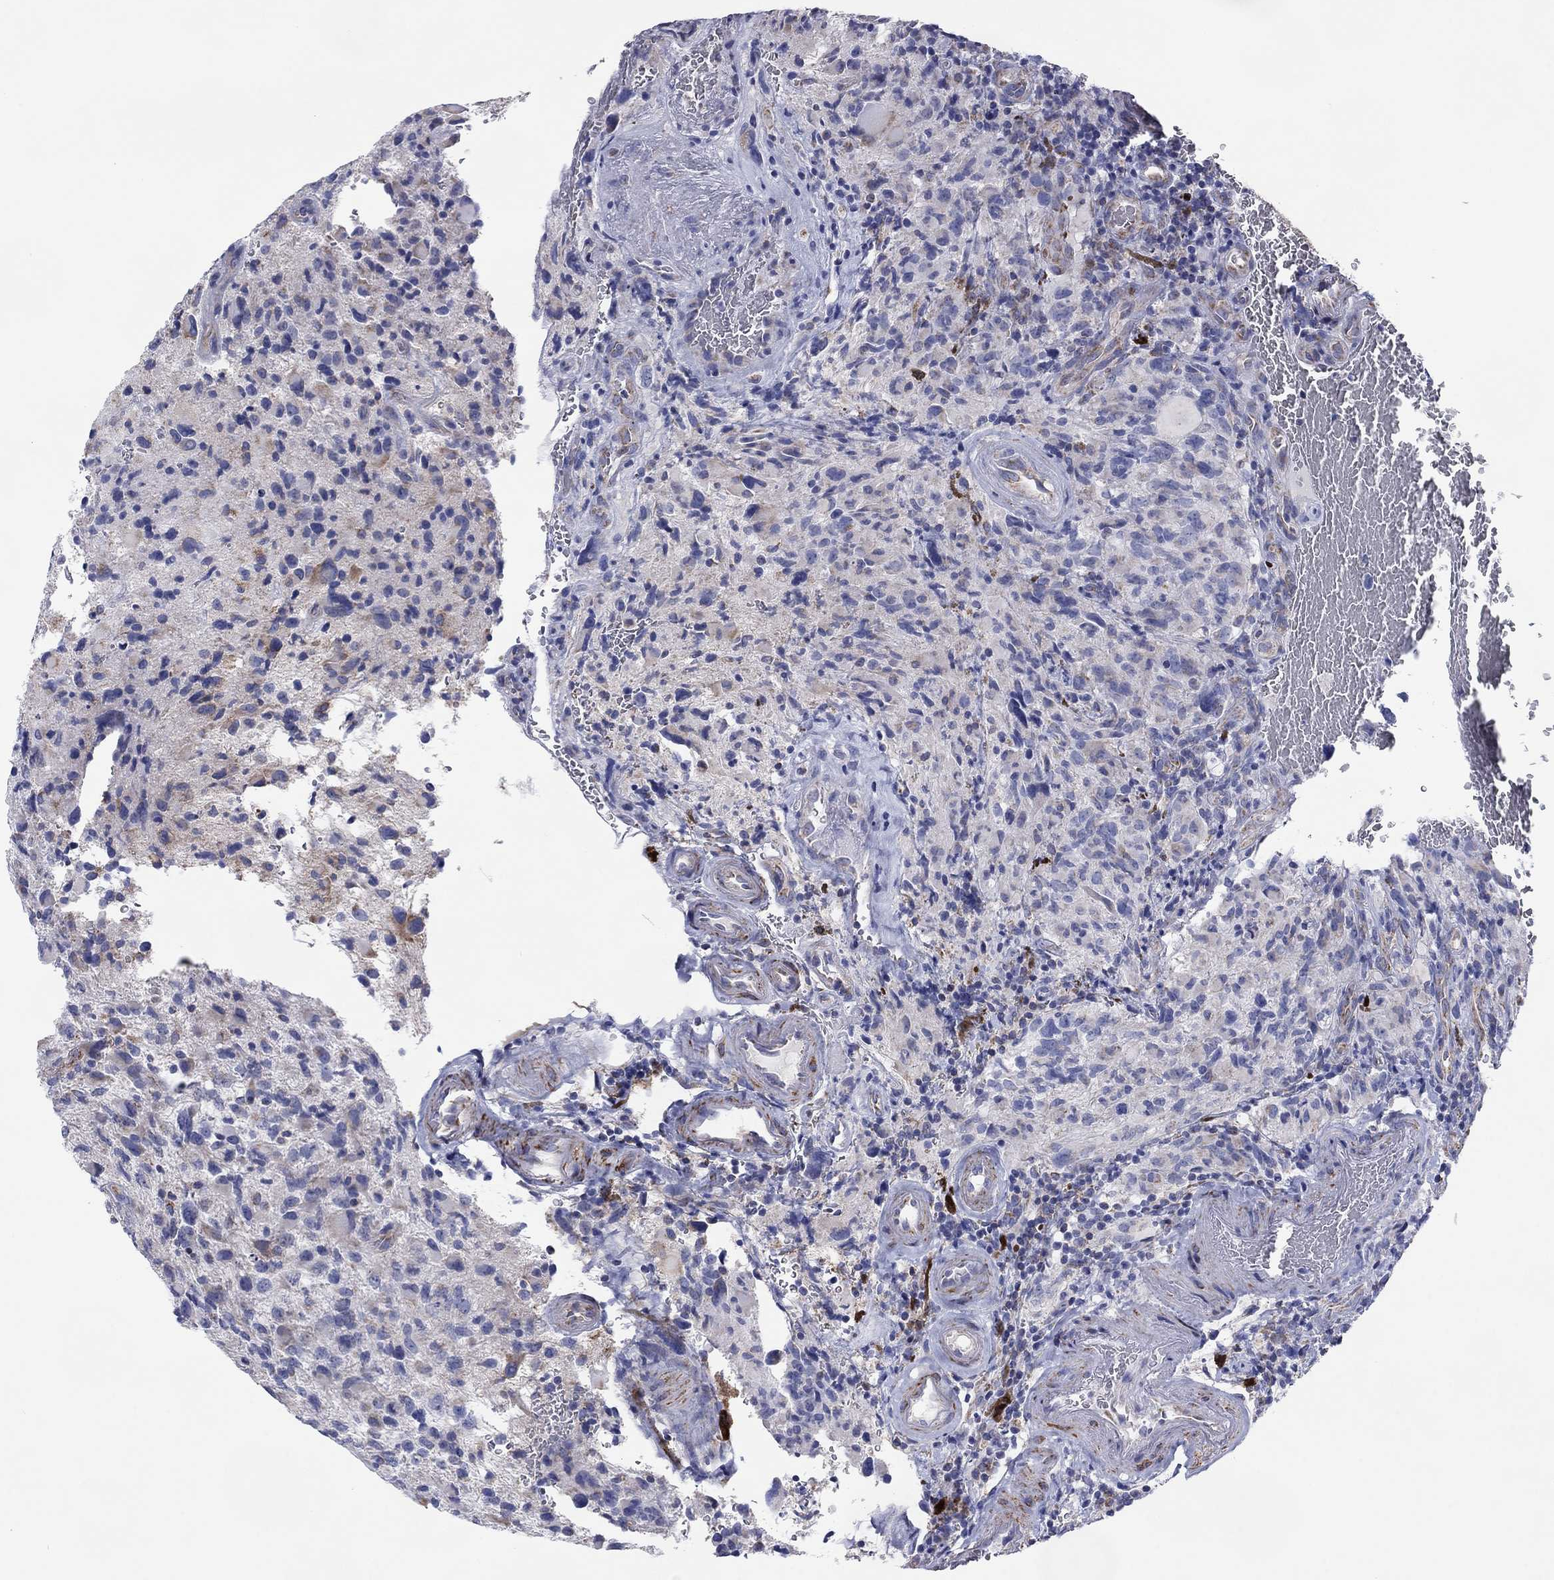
{"staining": {"intensity": "moderate", "quantity": "<25%", "location": "cytoplasmic/membranous"}, "tissue": "glioma", "cell_type": "Tumor cells", "image_type": "cancer", "snomed": [{"axis": "morphology", "description": "Glioma, malignant, NOS"}, {"axis": "morphology", "description": "Glioma, malignant, High grade"}, {"axis": "topography", "description": "Brain"}], "caption": "Glioma tissue exhibits moderate cytoplasmic/membranous positivity in approximately <25% of tumor cells, visualized by immunohistochemistry.", "gene": "MGST3", "patient": {"sex": "female", "age": 71}}